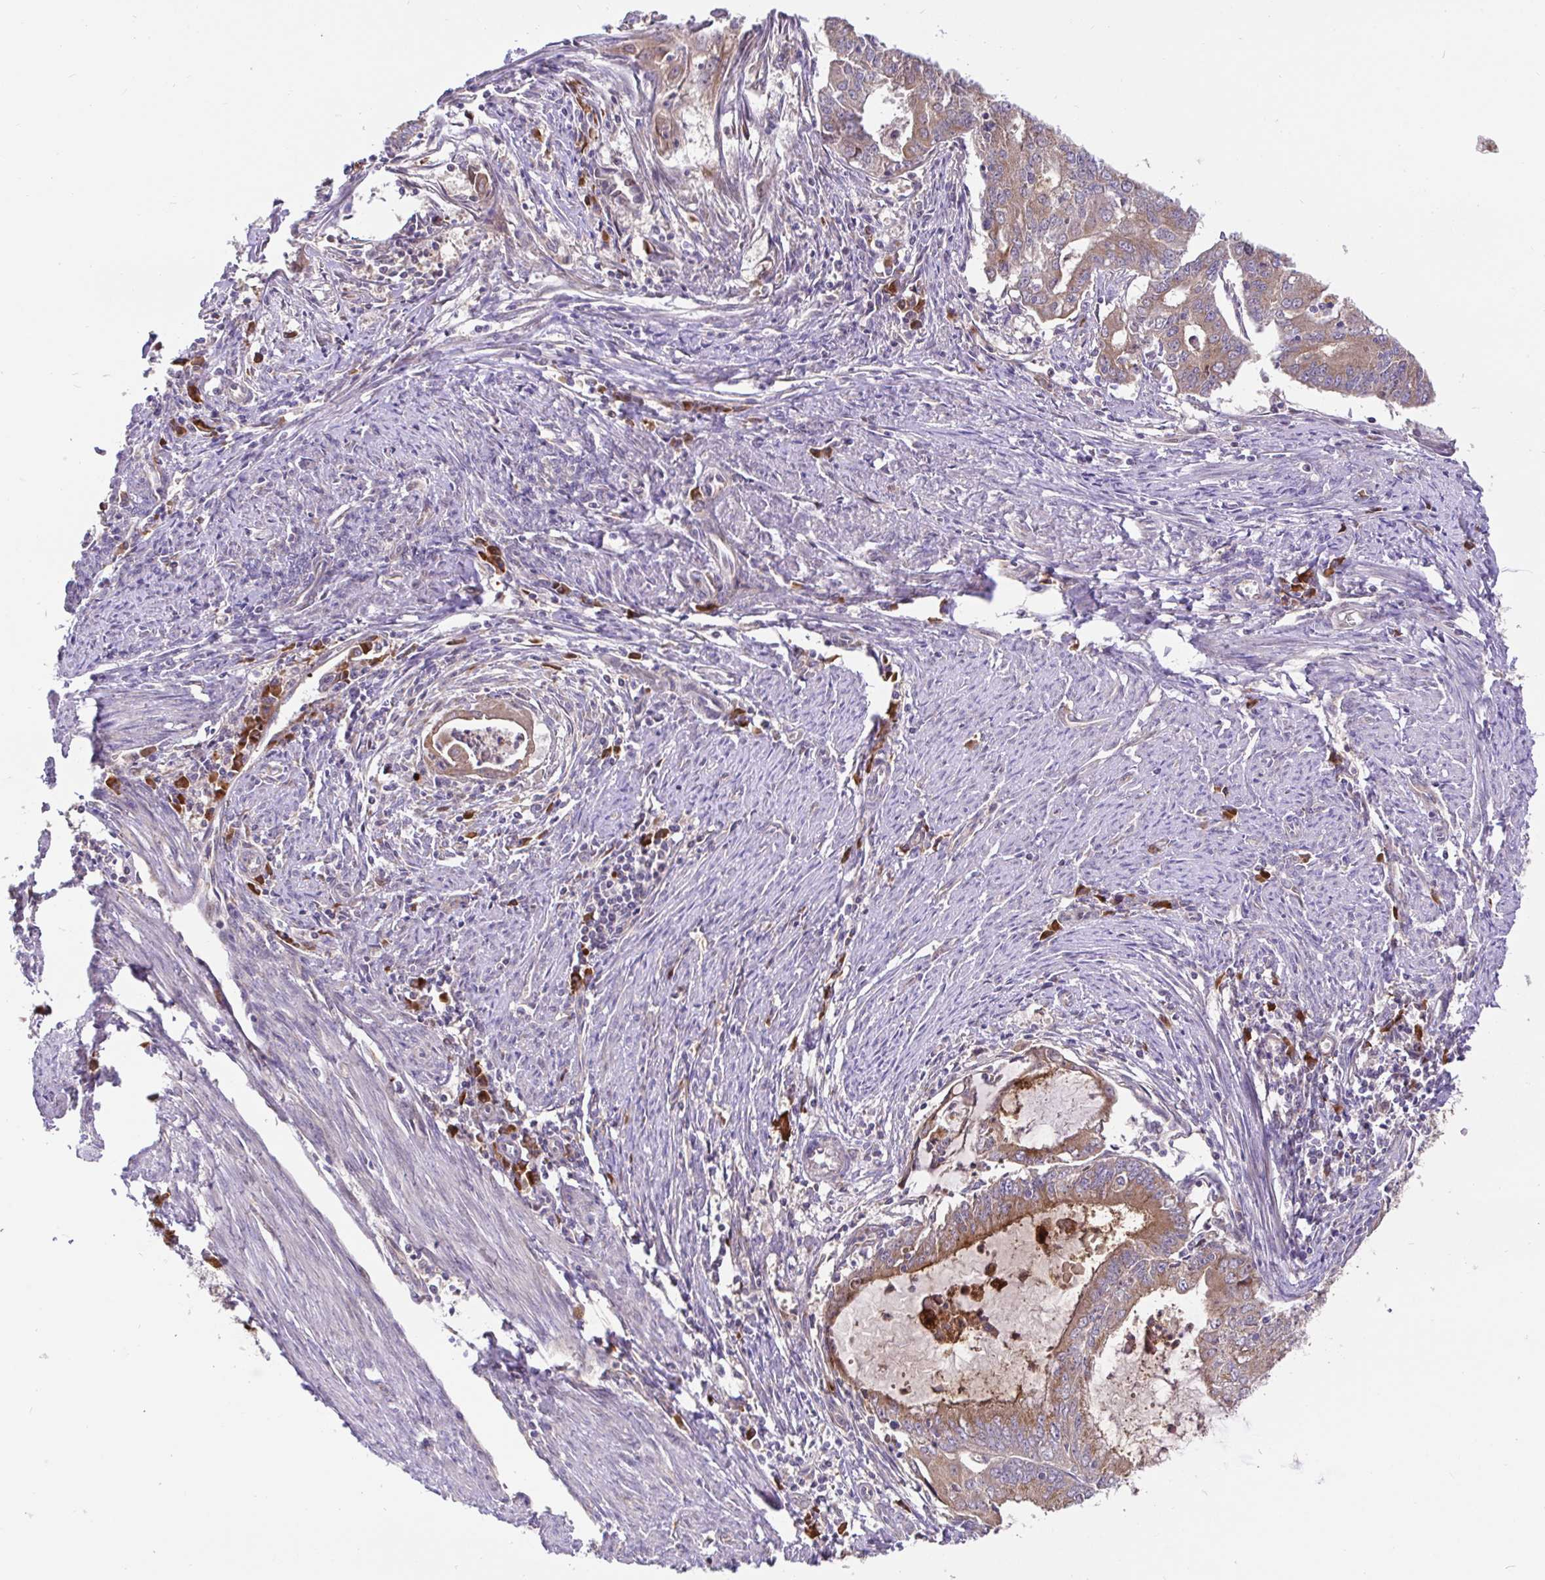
{"staining": {"intensity": "moderate", "quantity": ">75%", "location": "cytoplasmic/membranous"}, "tissue": "endometrial cancer", "cell_type": "Tumor cells", "image_type": "cancer", "snomed": [{"axis": "morphology", "description": "Adenocarcinoma, NOS"}, {"axis": "topography", "description": "Endometrium"}], "caption": "High-magnification brightfield microscopy of adenocarcinoma (endometrial) stained with DAB (3,3'-diaminobenzidine) (brown) and counterstained with hematoxylin (blue). tumor cells exhibit moderate cytoplasmic/membranous positivity is appreciated in approximately>75% of cells.", "gene": "ELP1", "patient": {"sex": "female", "age": 61}}